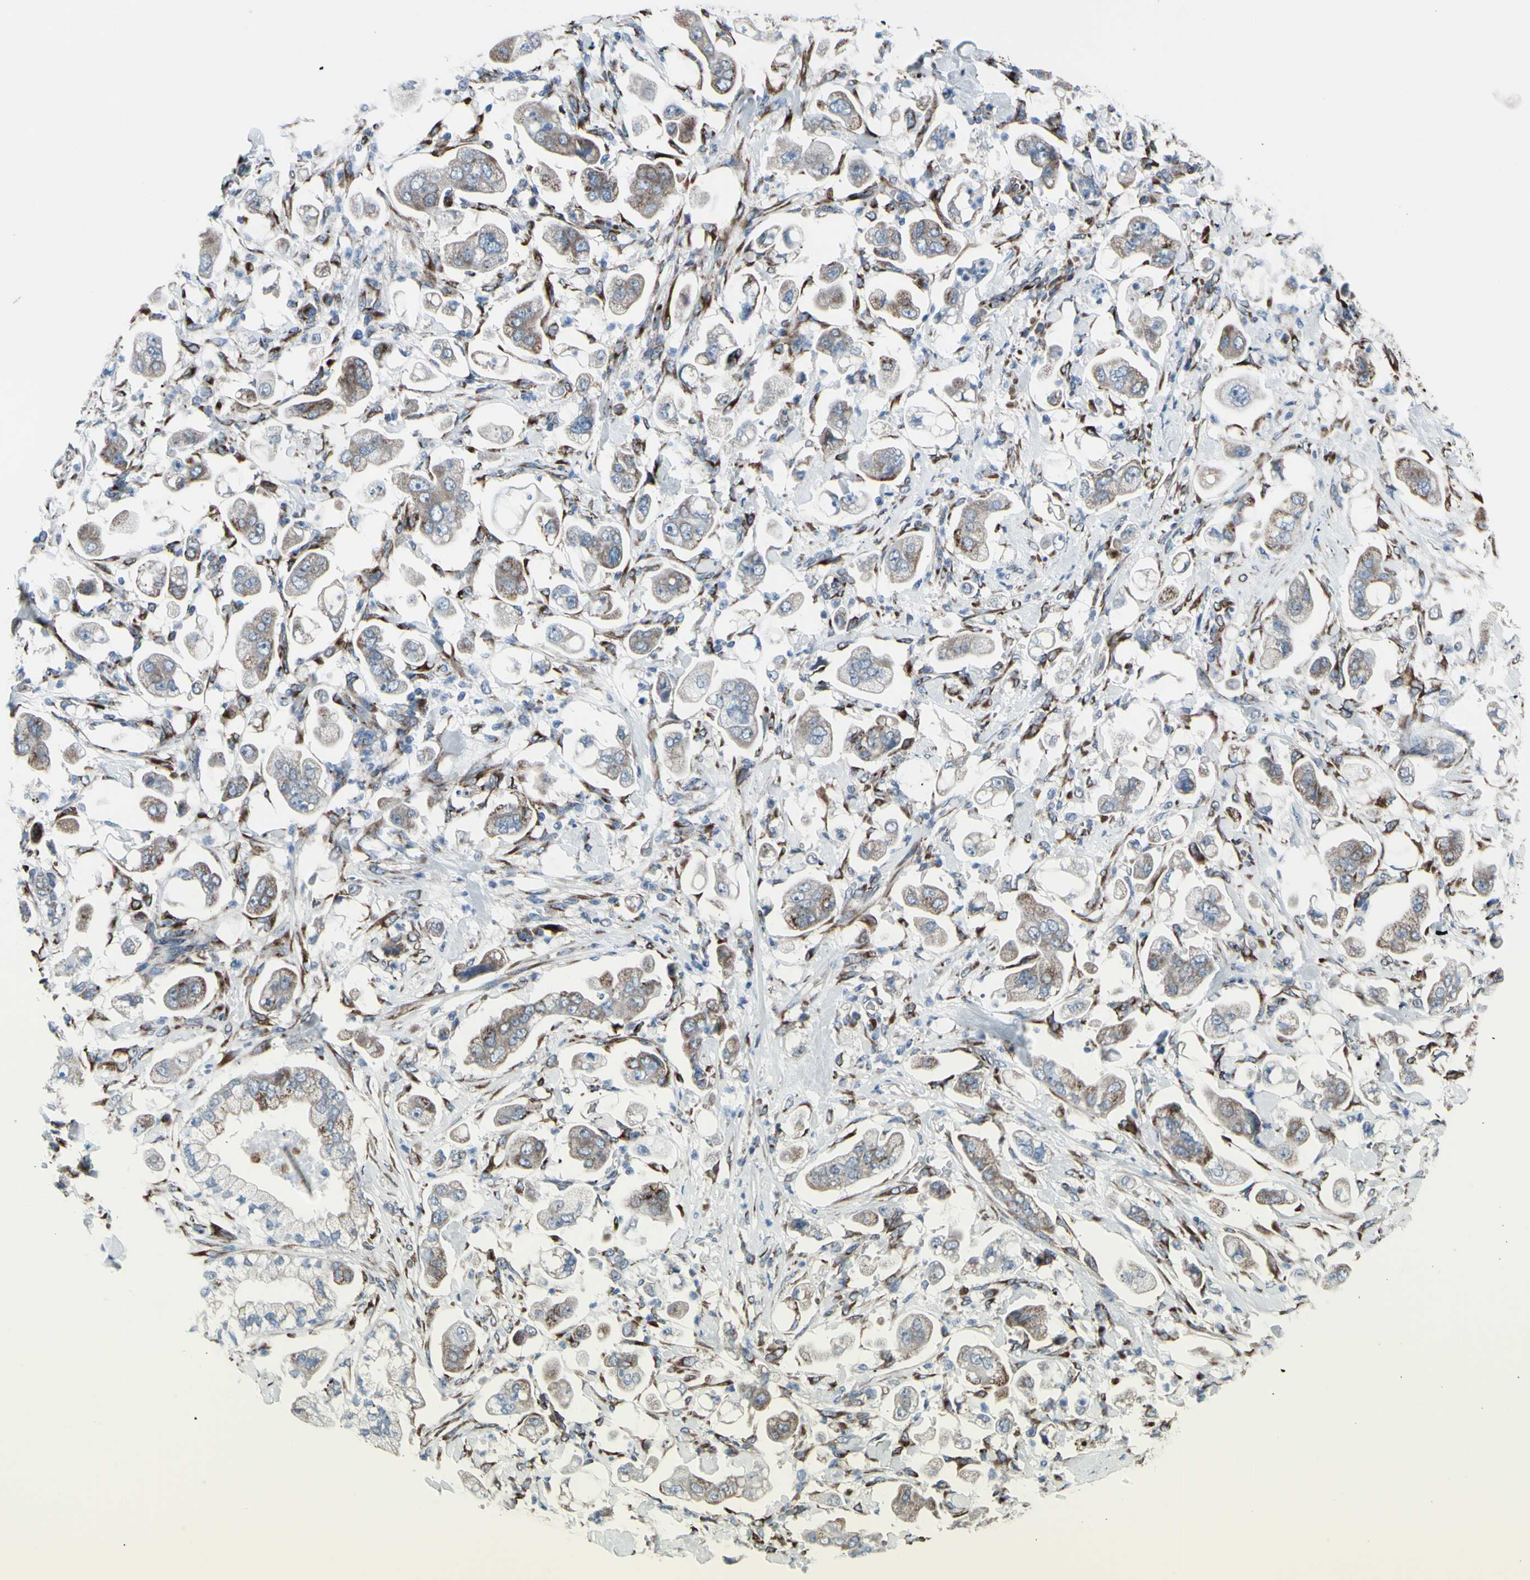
{"staining": {"intensity": "moderate", "quantity": ">75%", "location": "cytoplasmic/membranous"}, "tissue": "stomach cancer", "cell_type": "Tumor cells", "image_type": "cancer", "snomed": [{"axis": "morphology", "description": "Adenocarcinoma, NOS"}, {"axis": "topography", "description": "Stomach"}], "caption": "Stomach cancer stained with a brown dye displays moderate cytoplasmic/membranous positive positivity in approximately >75% of tumor cells.", "gene": "GLG1", "patient": {"sex": "male", "age": 62}}